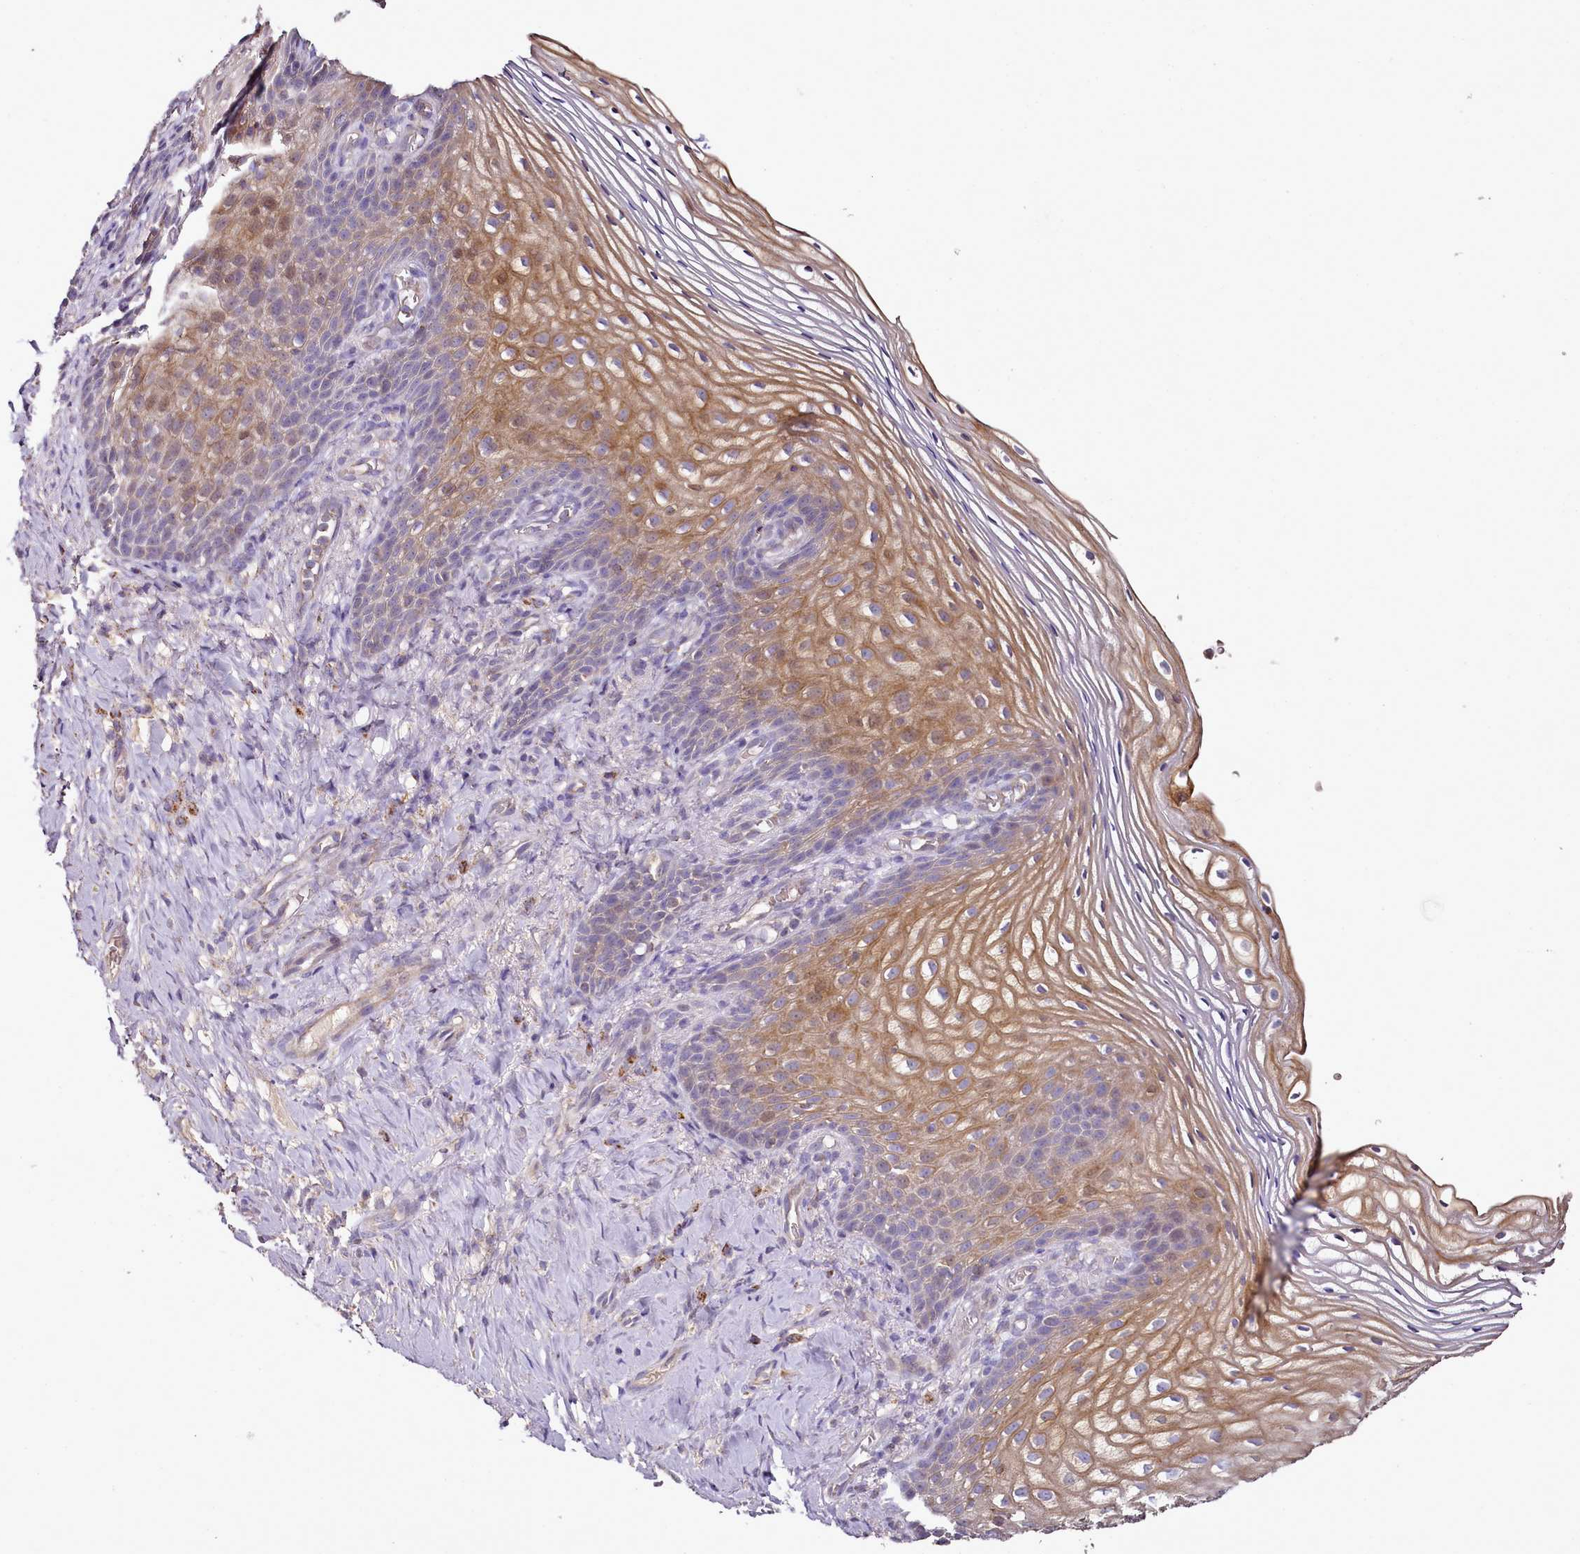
{"staining": {"intensity": "moderate", "quantity": ">75%", "location": "cytoplasmic/membranous"}, "tissue": "vagina", "cell_type": "Squamous epithelial cells", "image_type": "normal", "snomed": [{"axis": "morphology", "description": "Normal tissue, NOS"}, {"axis": "topography", "description": "Vagina"}], "caption": "Immunohistochemistry histopathology image of unremarkable vagina: vagina stained using immunohistochemistry displays medium levels of moderate protein expression localized specifically in the cytoplasmic/membranous of squamous epithelial cells, appearing as a cytoplasmic/membranous brown color.", "gene": "ACSS1", "patient": {"sex": "female", "age": 60}}